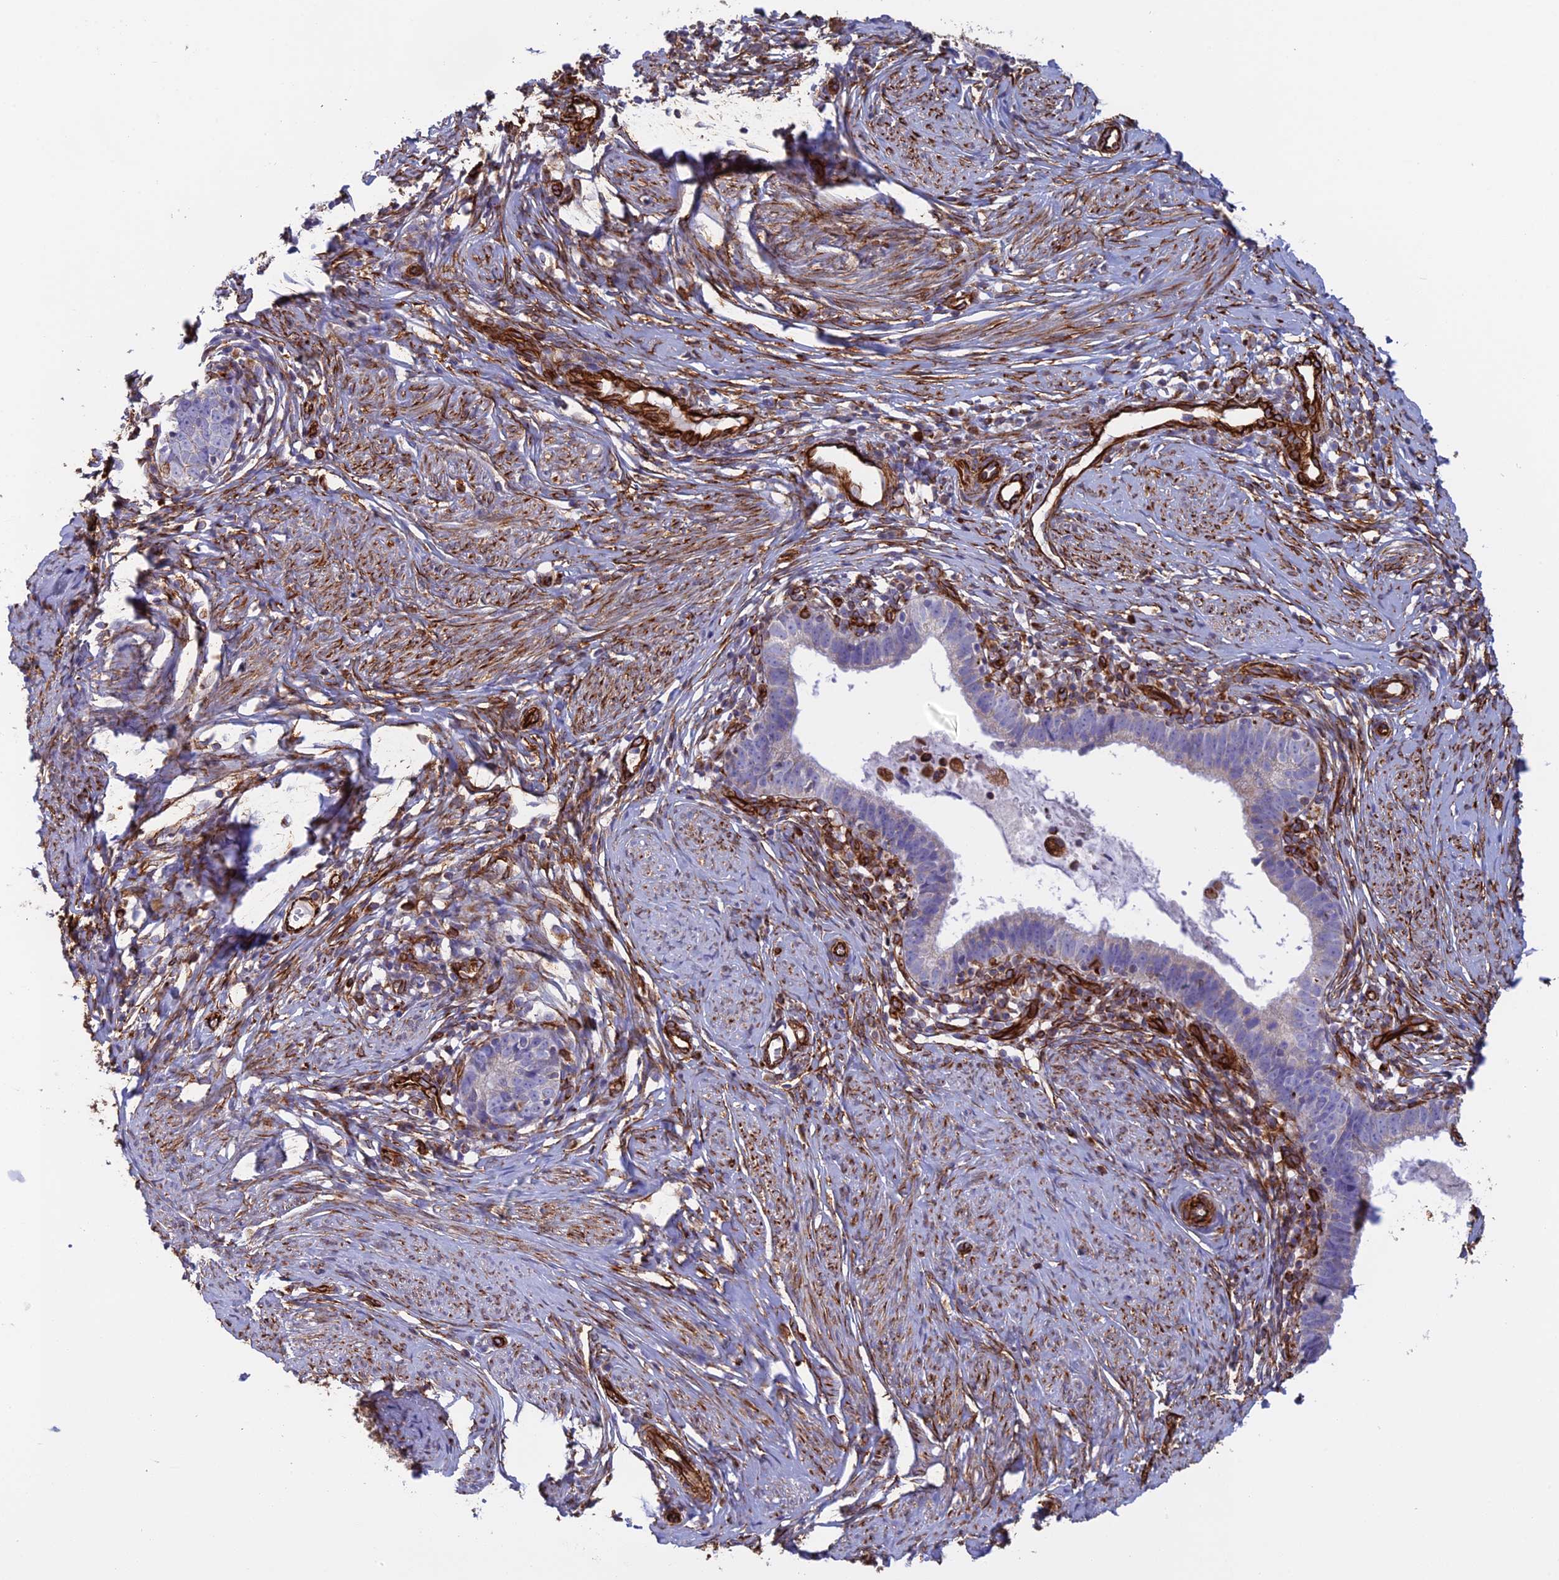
{"staining": {"intensity": "negative", "quantity": "none", "location": "none"}, "tissue": "cervical cancer", "cell_type": "Tumor cells", "image_type": "cancer", "snomed": [{"axis": "morphology", "description": "Adenocarcinoma, NOS"}, {"axis": "topography", "description": "Cervix"}], "caption": "Immunohistochemical staining of human cervical adenocarcinoma reveals no significant staining in tumor cells. (DAB (3,3'-diaminobenzidine) immunohistochemistry (IHC), high magnification).", "gene": "FBXL20", "patient": {"sex": "female", "age": 36}}